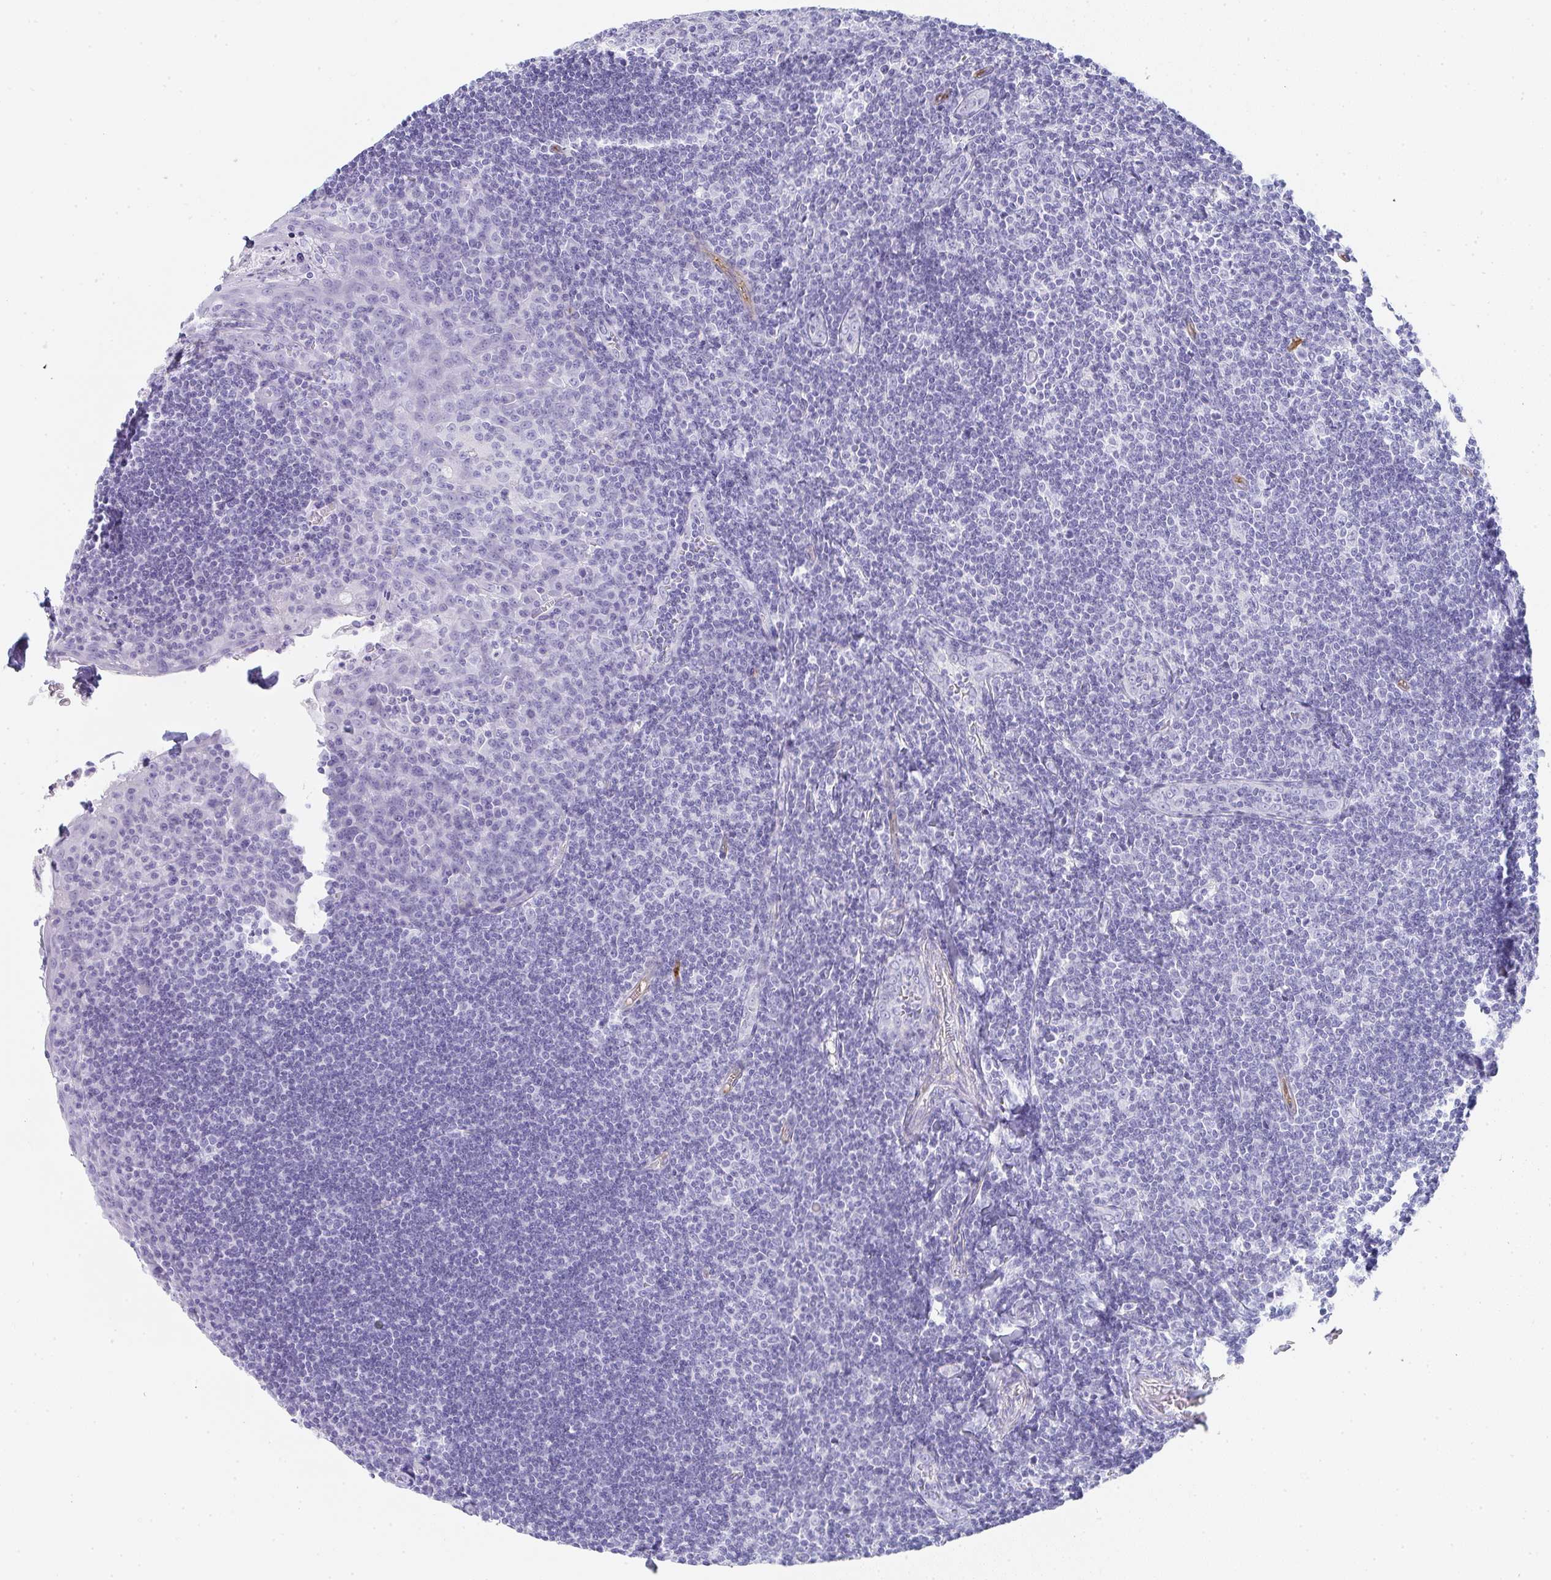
{"staining": {"intensity": "negative", "quantity": "none", "location": "none"}, "tissue": "tonsil", "cell_type": "Germinal center cells", "image_type": "normal", "snomed": [{"axis": "morphology", "description": "Normal tissue, NOS"}, {"axis": "topography", "description": "Tonsil"}], "caption": "Tonsil stained for a protein using immunohistochemistry (IHC) reveals no staining germinal center cells.", "gene": "PRND", "patient": {"sex": "male", "age": 27}}